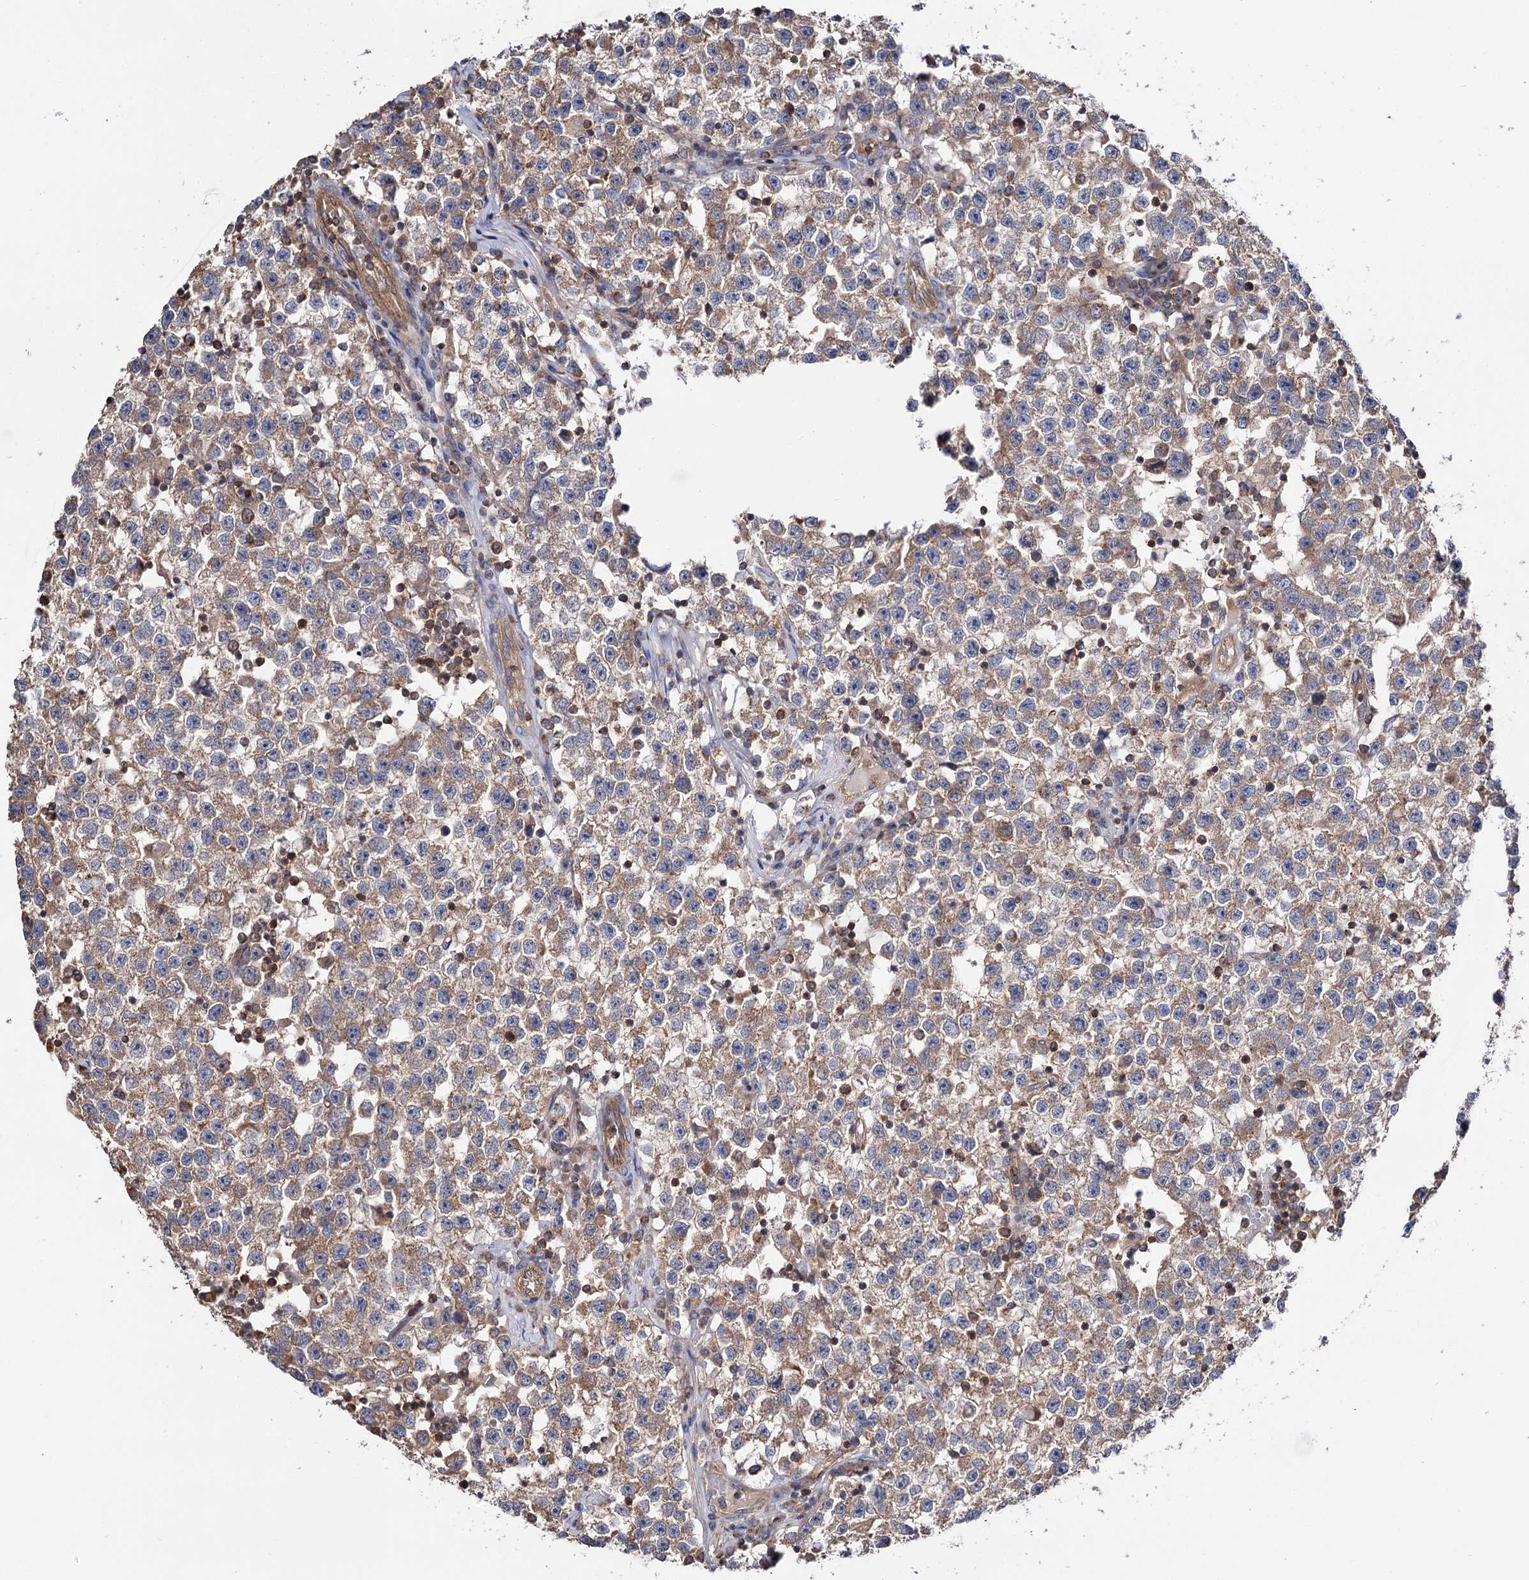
{"staining": {"intensity": "moderate", "quantity": ">75%", "location": "cytoplasmic/membranous"}, "tissue": "testis cancer", "cell_type": "Tumor cells", "image_type": "cancer", "snomed": [{"axis": "morphology", "description": "Seminoma, NOS"}, {"axis": "topography", "description": "Testis"}], "caption": "Protein expression analysis of testis cancer exhibits moderate cytoplasmic/membranous expression in about >75% of tumor cells.", "gene": "IDI1", "patient": {"sex": "male", "age": 22}}